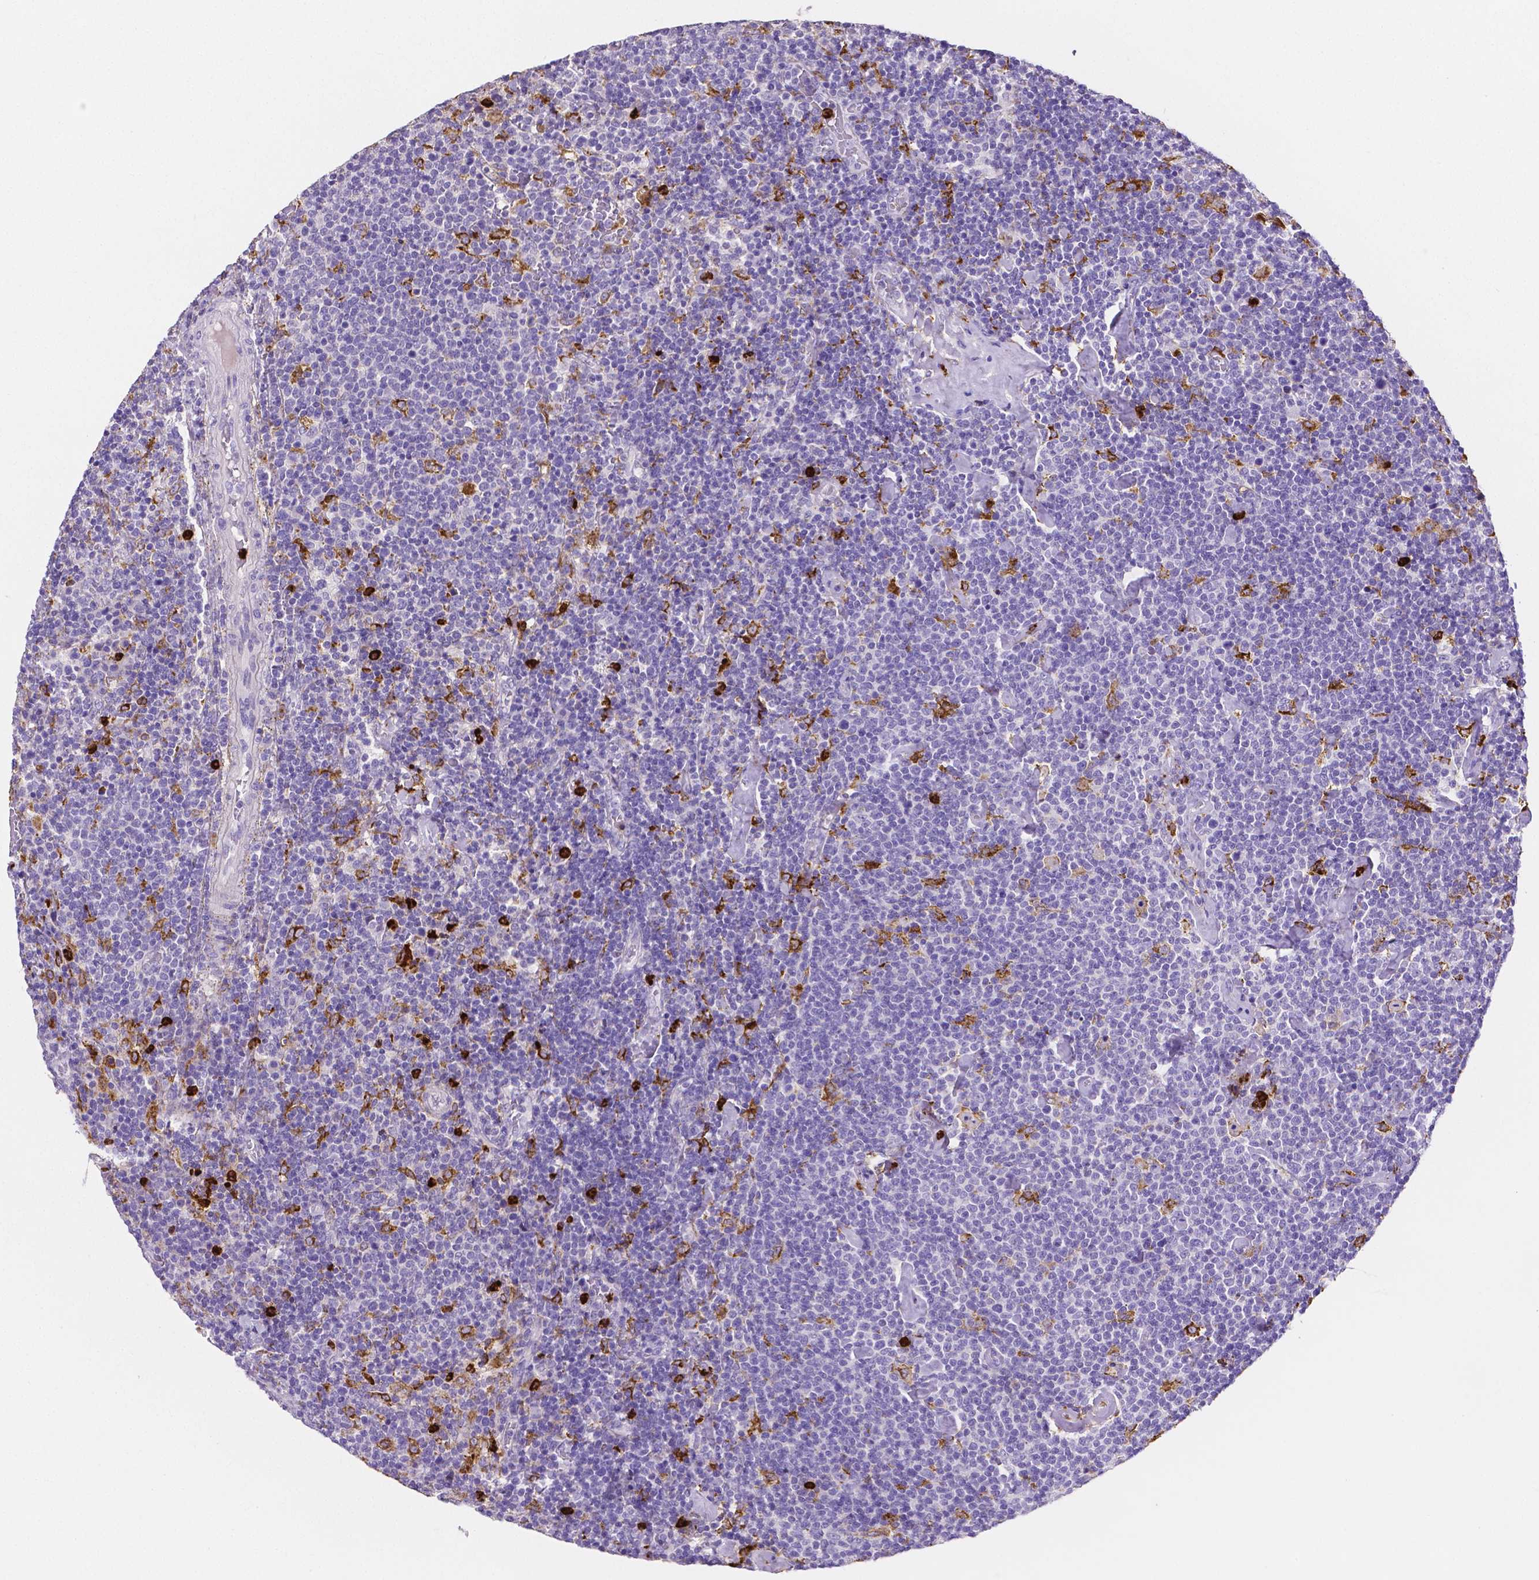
{"staining": {"intensity": "negative", "quantity": "none", "location": "none"}, "tissue": "lymphoma", "cell_type": "Tumor cells", "image_type": "cancer", "snomed": [{"axis": "morphology", "description": "Malignant lymphoma, non-Hodgkin's type, High grade"}, {"axis": "topography", "description": "Lymph node"}], "caption": "IHC histopathology image of neoplastic tissue: human high-grade malignant lymphoma, non-Hodgkin's type stained with DAB (3,3'-diaminobenzidine) displays no significant protein expression in tumor cells.", "gene": "MMP9", "patient": {"sex": "male", "age": 61}}